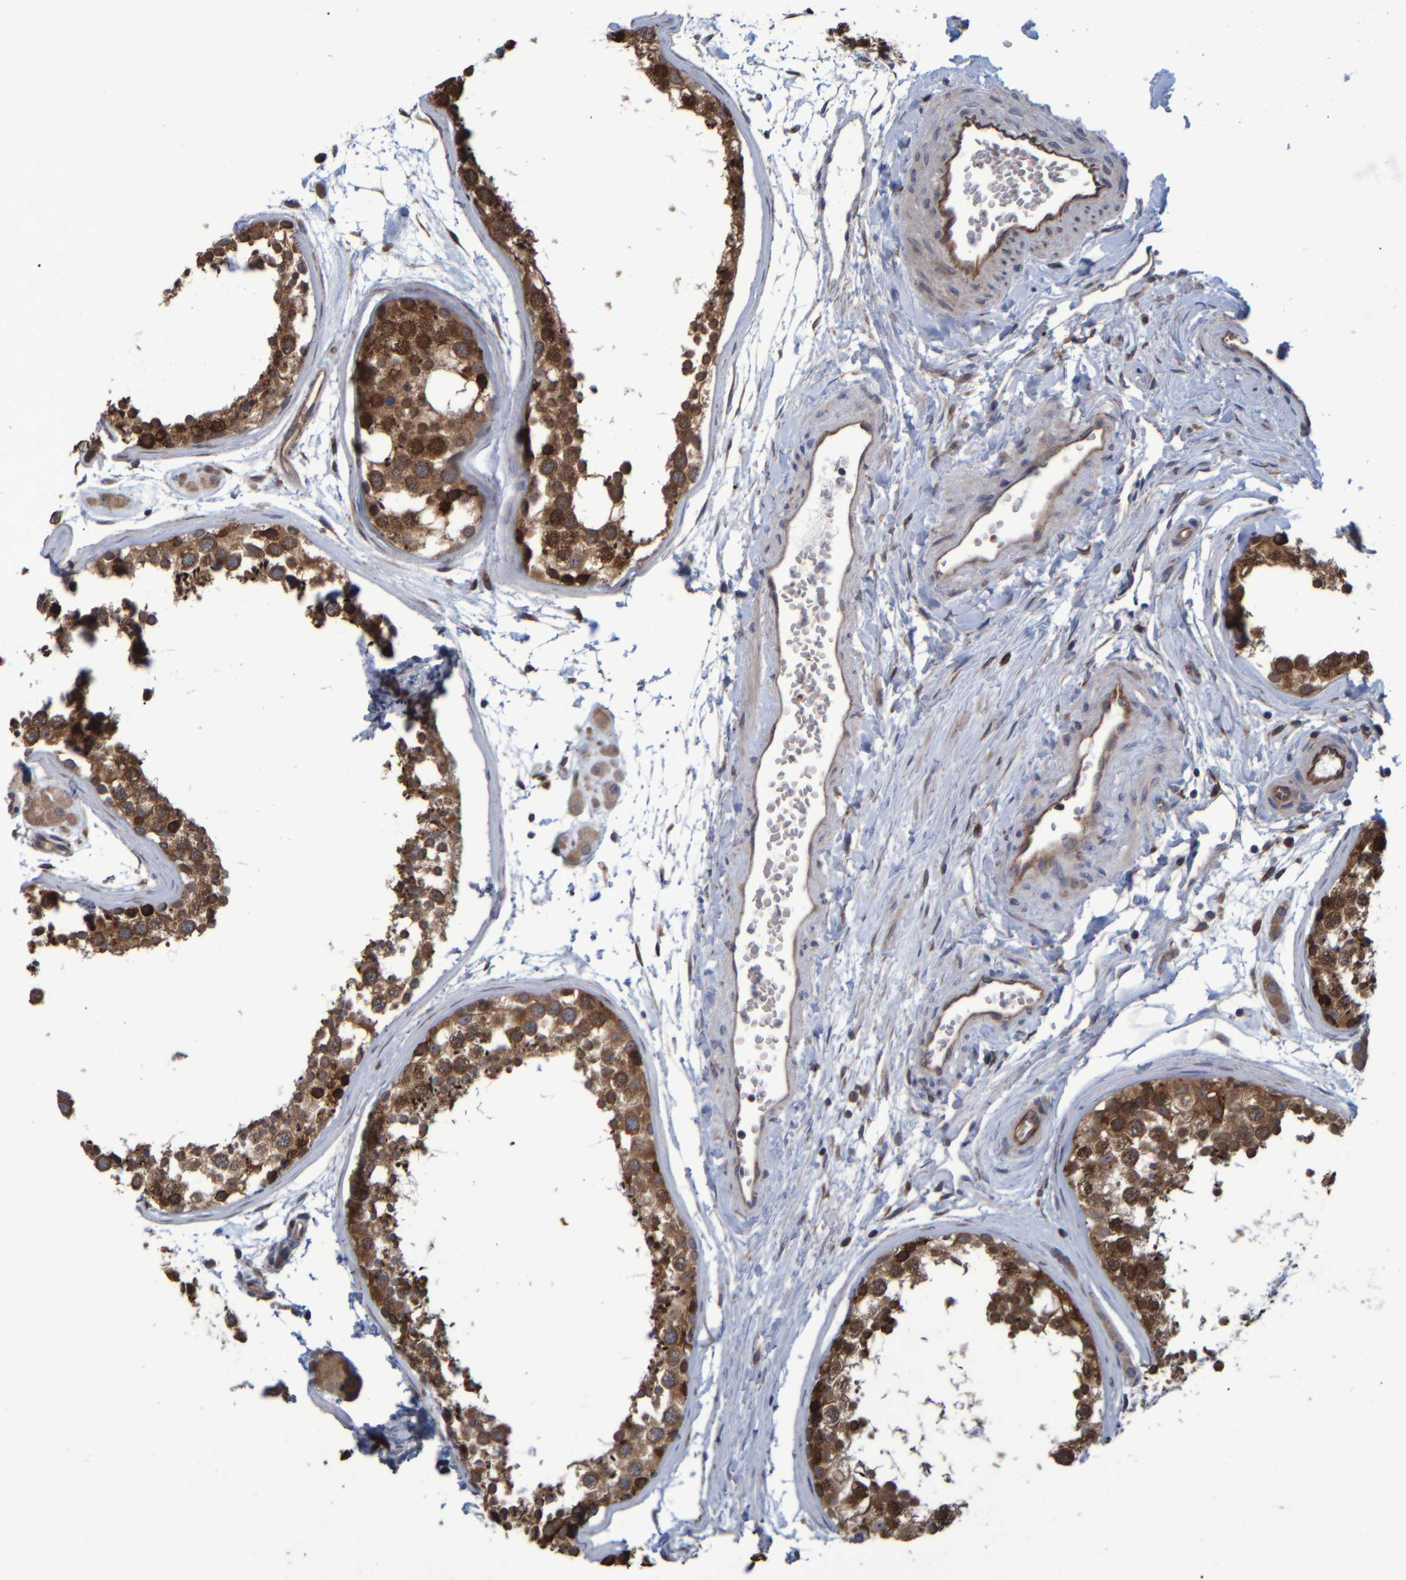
{"staining": {"intensity": "strong", "quantity": ">75%", "location": "cytoplasmic/membranous"}, "tissue": "testis", "cell_type": "Cells in seminiferous ducts", "image_type": "normal", "snomed": [{"axis": "morphology", "description": "Normal tissue, NOS"}, {"axis": "topography", "description": "Testis"}], "caption": "This histopathology image shows immunohistochemistry staining of benign human testis, with high strong cytoplasmic/membranous positivity in approximately >75% of cells in seminiferous ducts.", "gene": "SPAG5", "patient": {"sex": "male", "age": 56}}